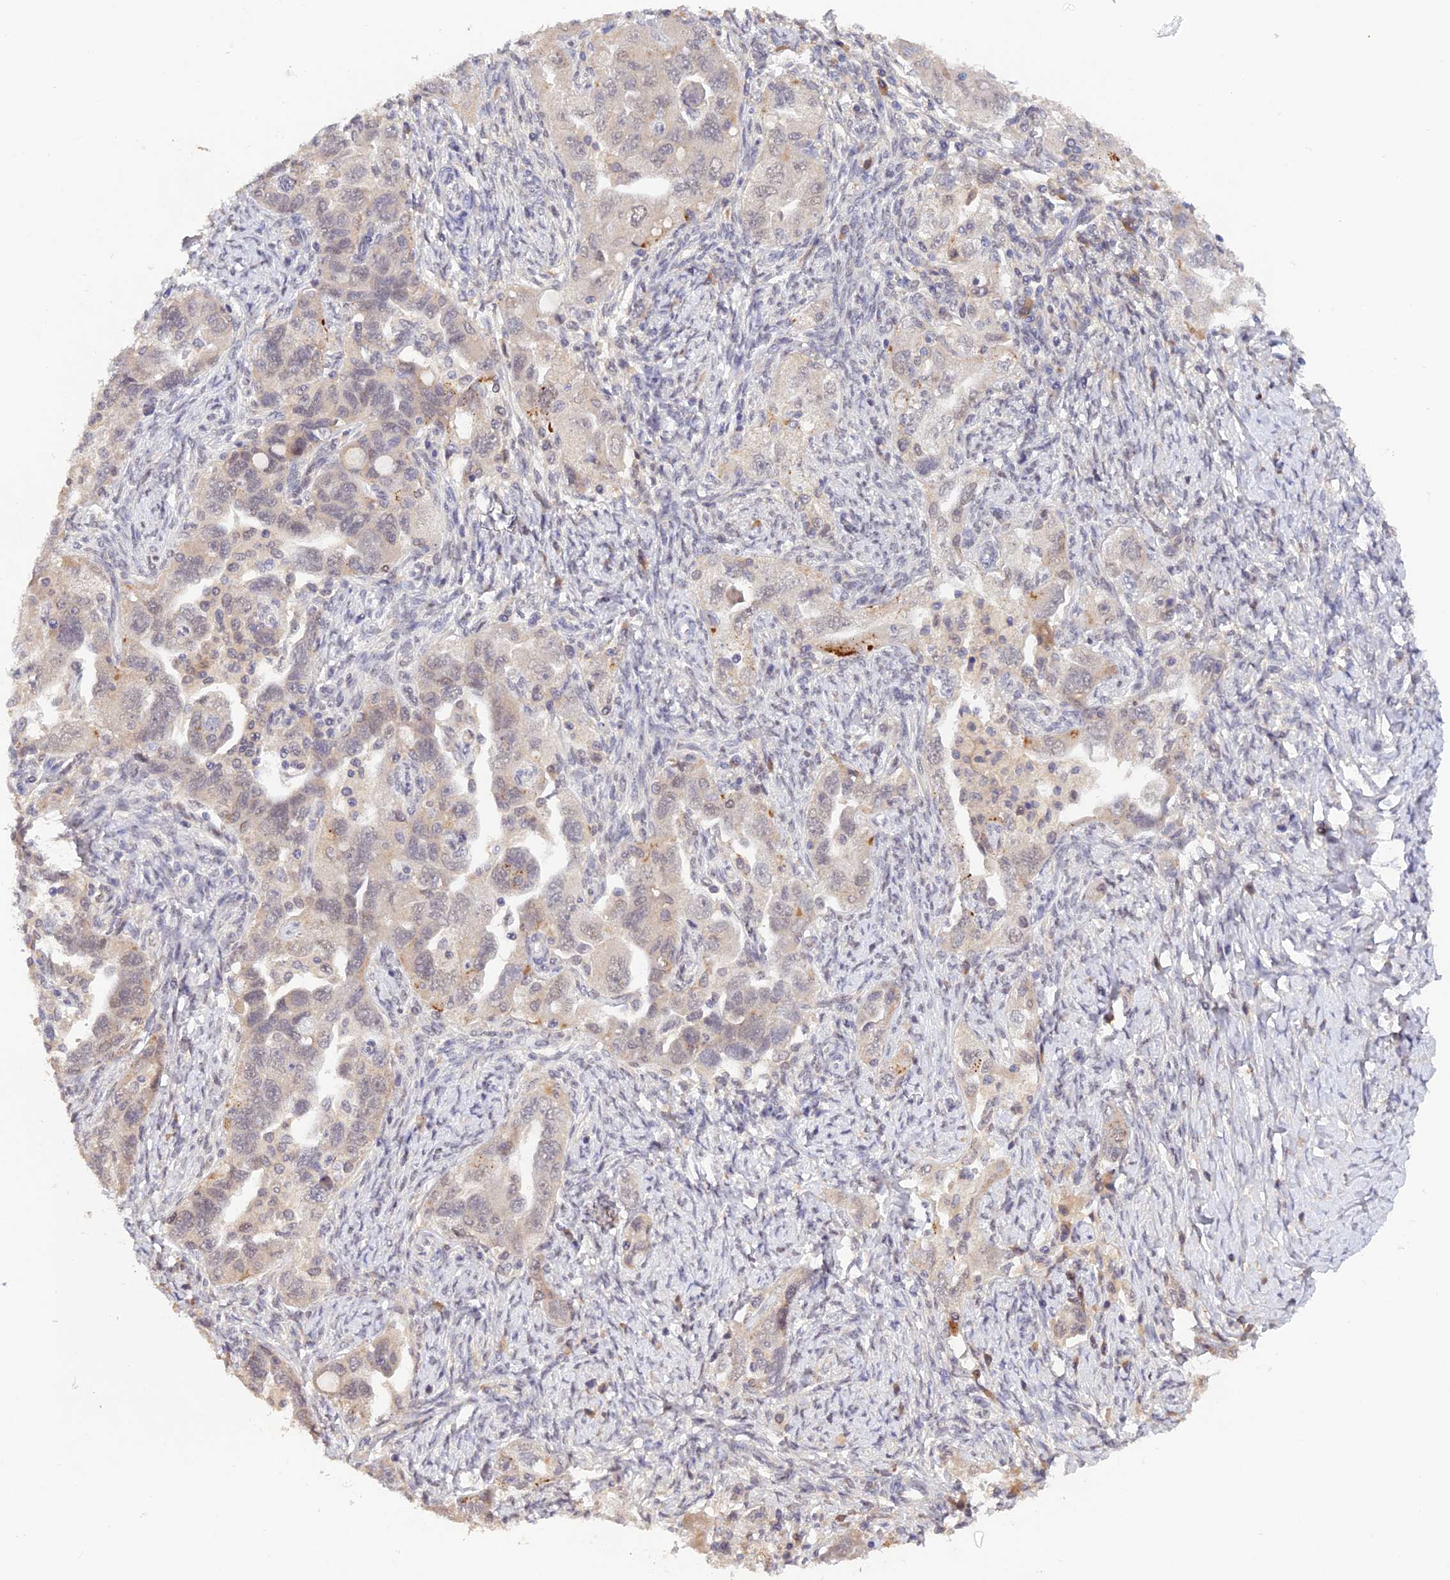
{"staining": {"intensity": "negative", "quantity": "none", "location": "none"}, "tissue": "ovarian cancer", "cell_type": "Tumor cells", "image_type": "cancer", "snomed": [{"axis": "morphology", "description": "Carcinoma, NOS"}, {"axis": "morphology", "description": "Cystadenocarcinoma, serous, NOS"}, {"axis": "topography", "description": "Ovary"}], "caption": "Image shows no protein expression in tumor cells of serous cystadenocarcinoma (ovarian) tissue.", "gene": "ZNF436", "patient": {"sex": "female", "age": 69}}